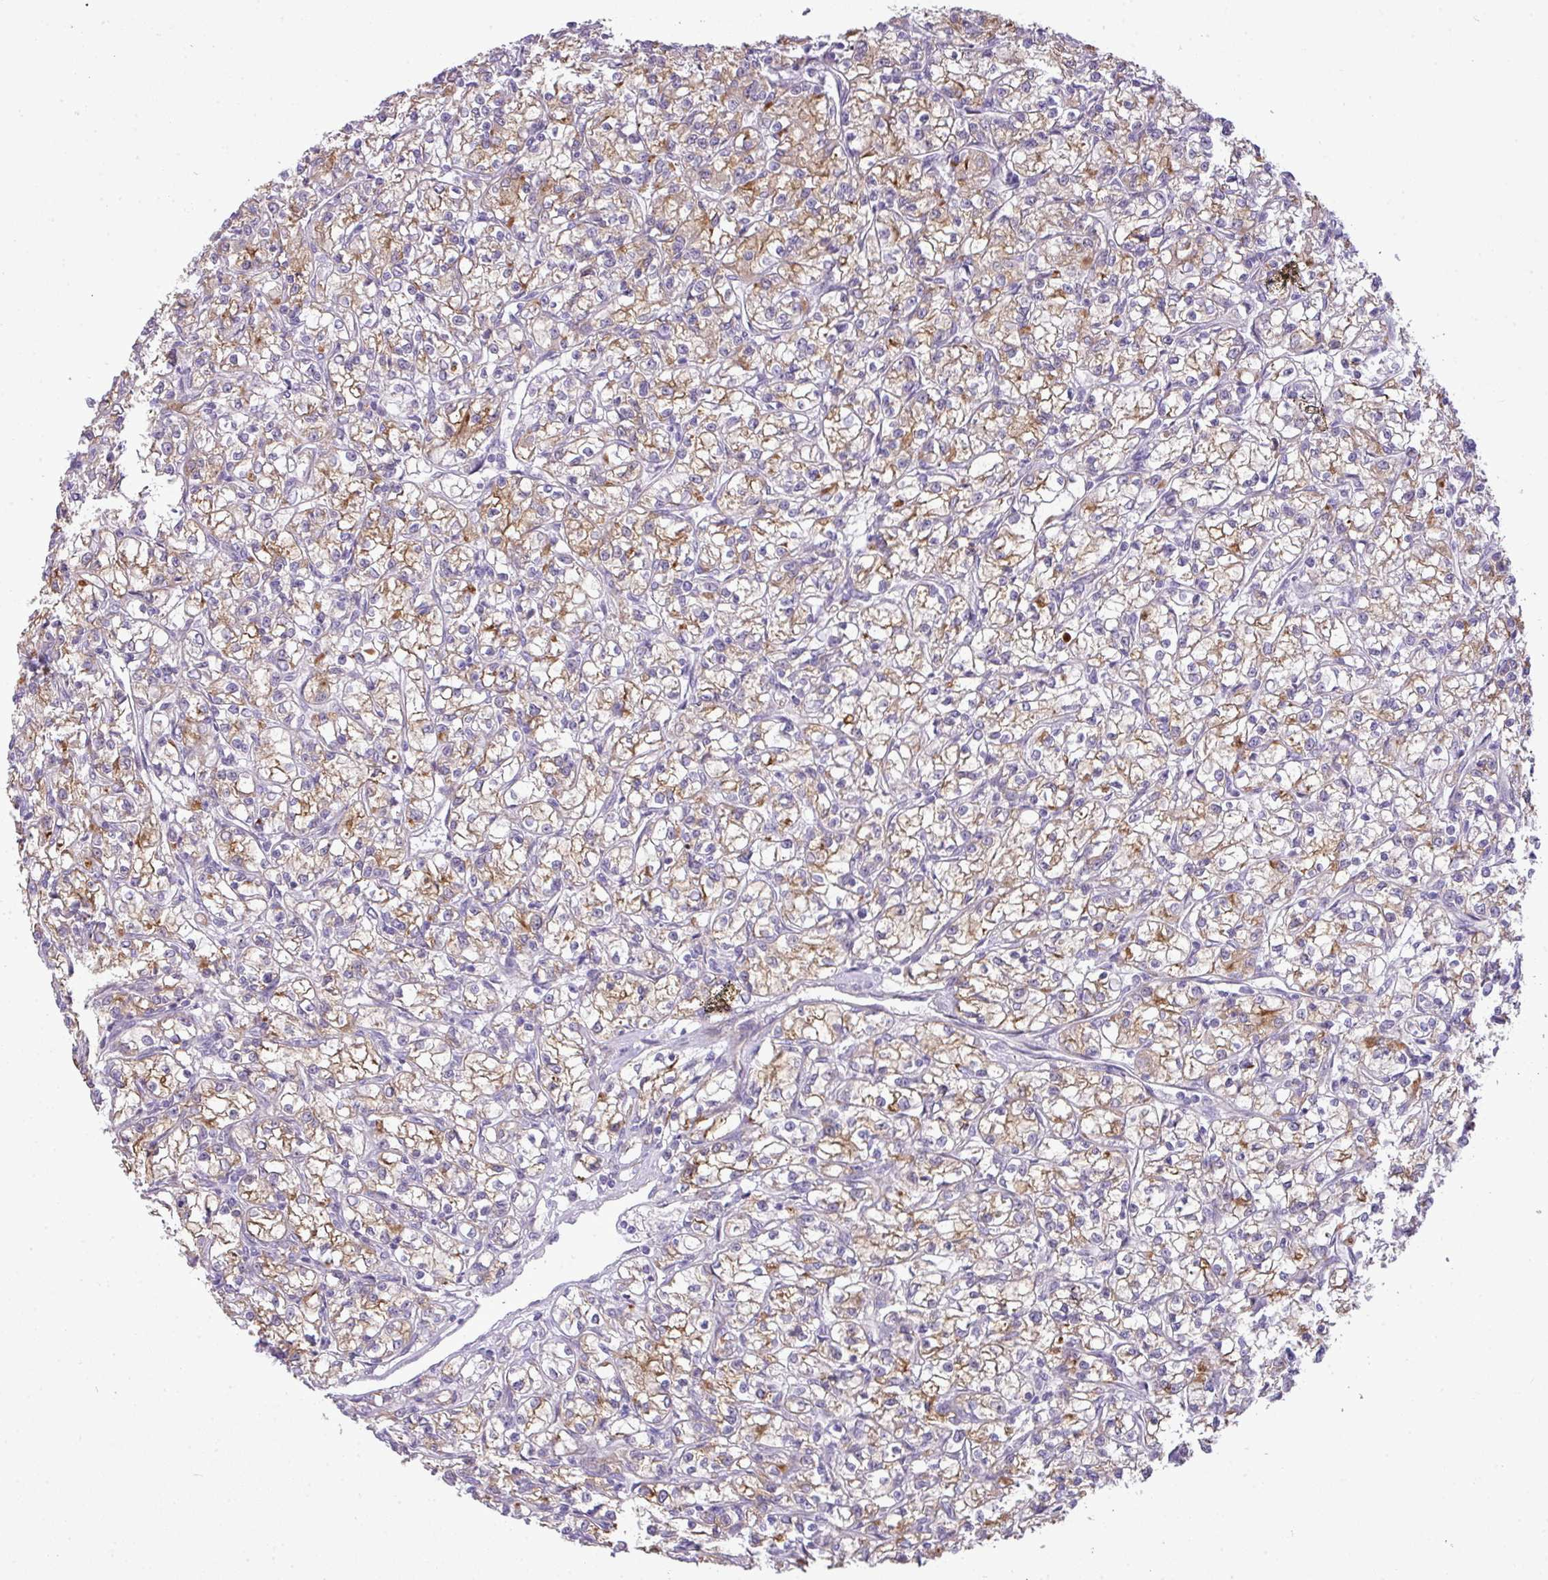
{"staining": {"intensity": "moderate", "quantity": ">75%", "location": "cytoplasmic/membranous"}, "tissue": "renal cancer", "cell_type": "Tumor cells", "image_type": "cancer", "snomed": [{"axis": "morphology", "description": "Adenocarcinoma, NOS"}, {"axis": "topography", "description": "Kidney"}], "caption": "Tumor cells display moderate cytoplasmic/membranous staining in about >75% of cells in renal adenocarcinoma.", "gene": "MAK16", "patient": {"sex": "female", "age": 59}}